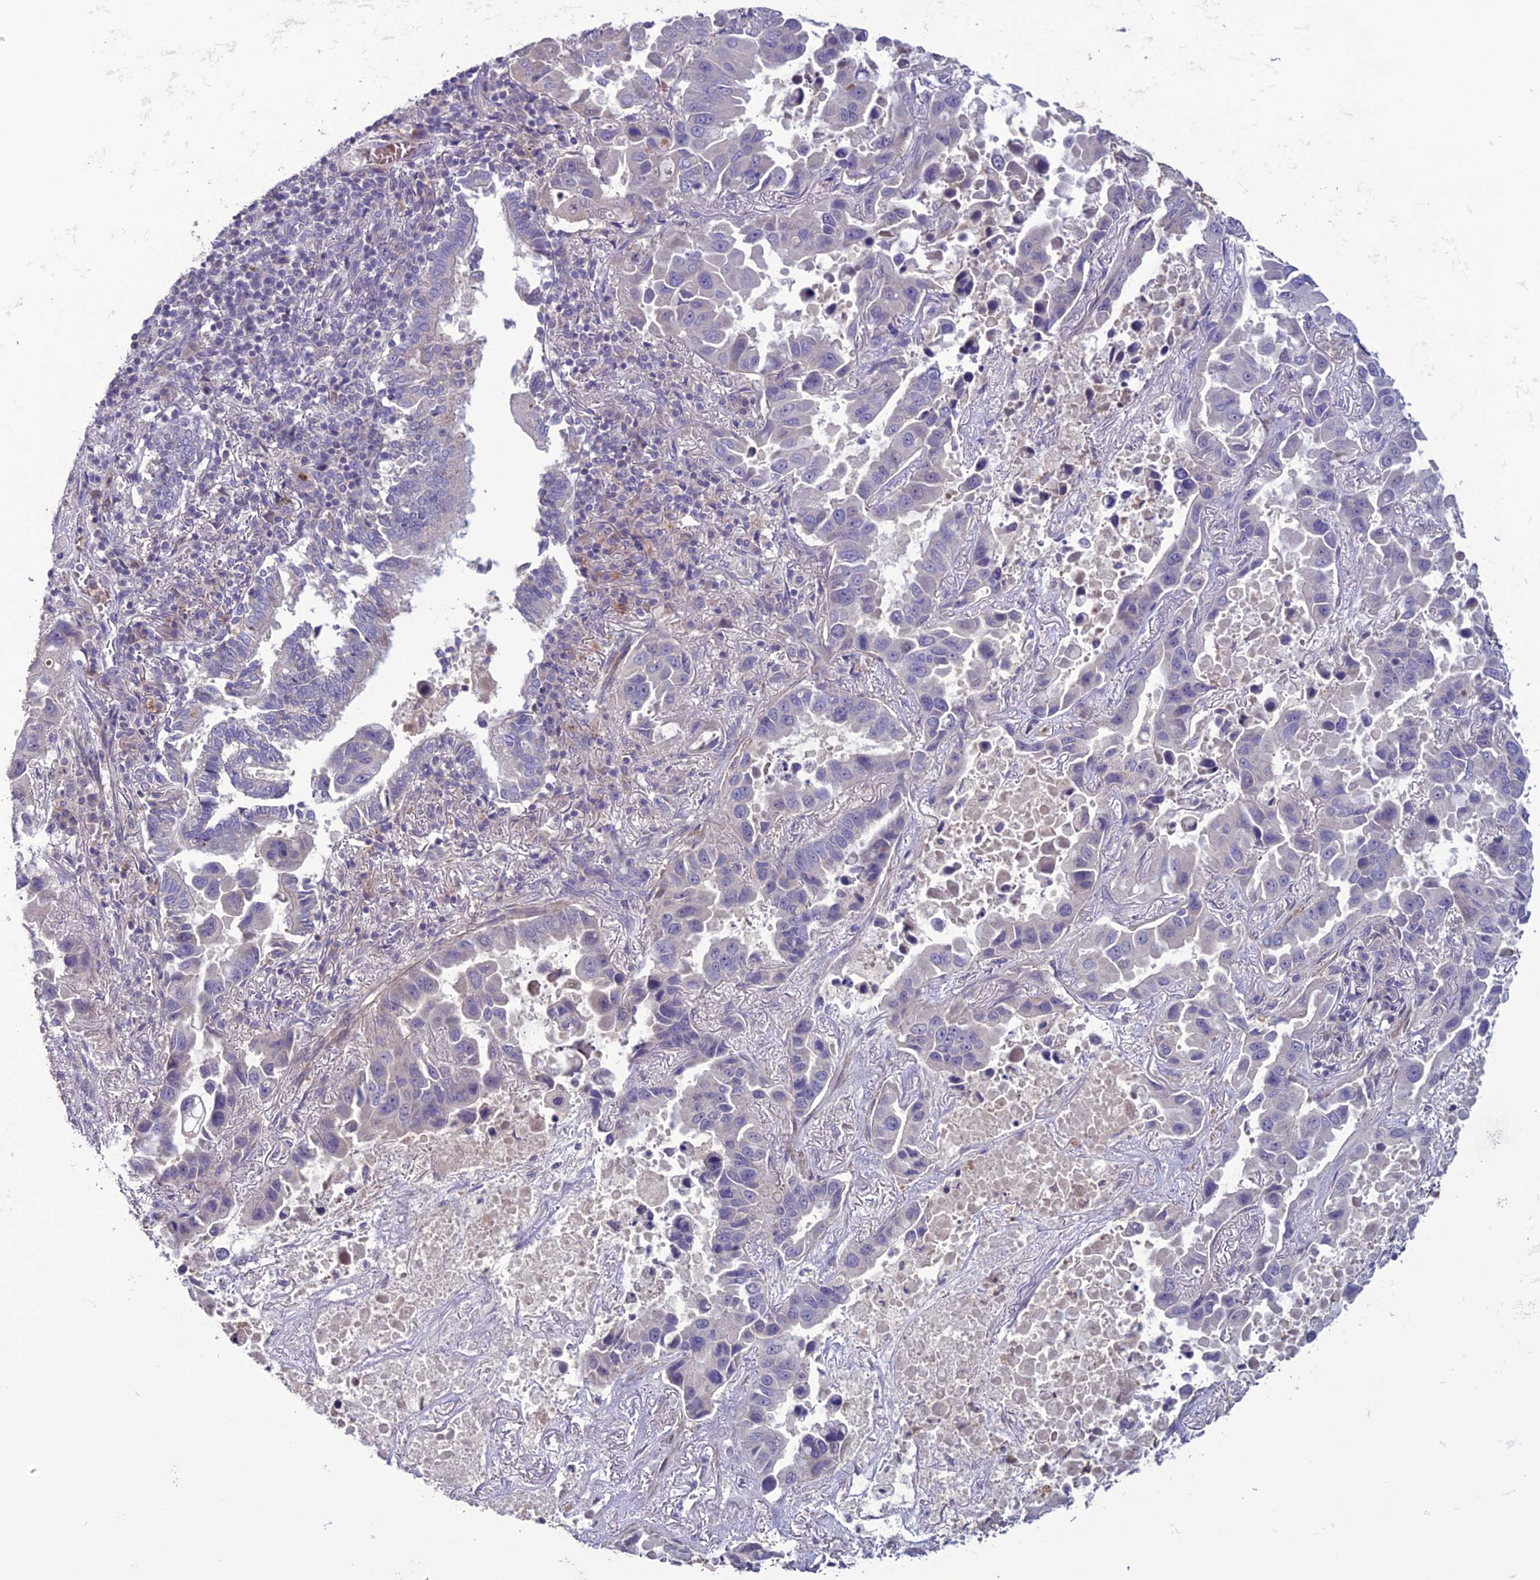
{"staining": {"intensity": "negative", "quantity": "none", "location": "none"}, "tissue": "lung cancer", "cell_type": "Tumor cells", "image_type": "cancer", "snomed": [{"axis": "morphology", "description": "Adenocarcinoma, NOS"}, {"axis": "topography", "description": "Lung"}], "caption": "Human adenocarcinoma (lung) stained for a protein using IHC displays no positivity in tumor cells.", "gene": "C2orf76", "patient": {"sex": "male", "age": 64}}